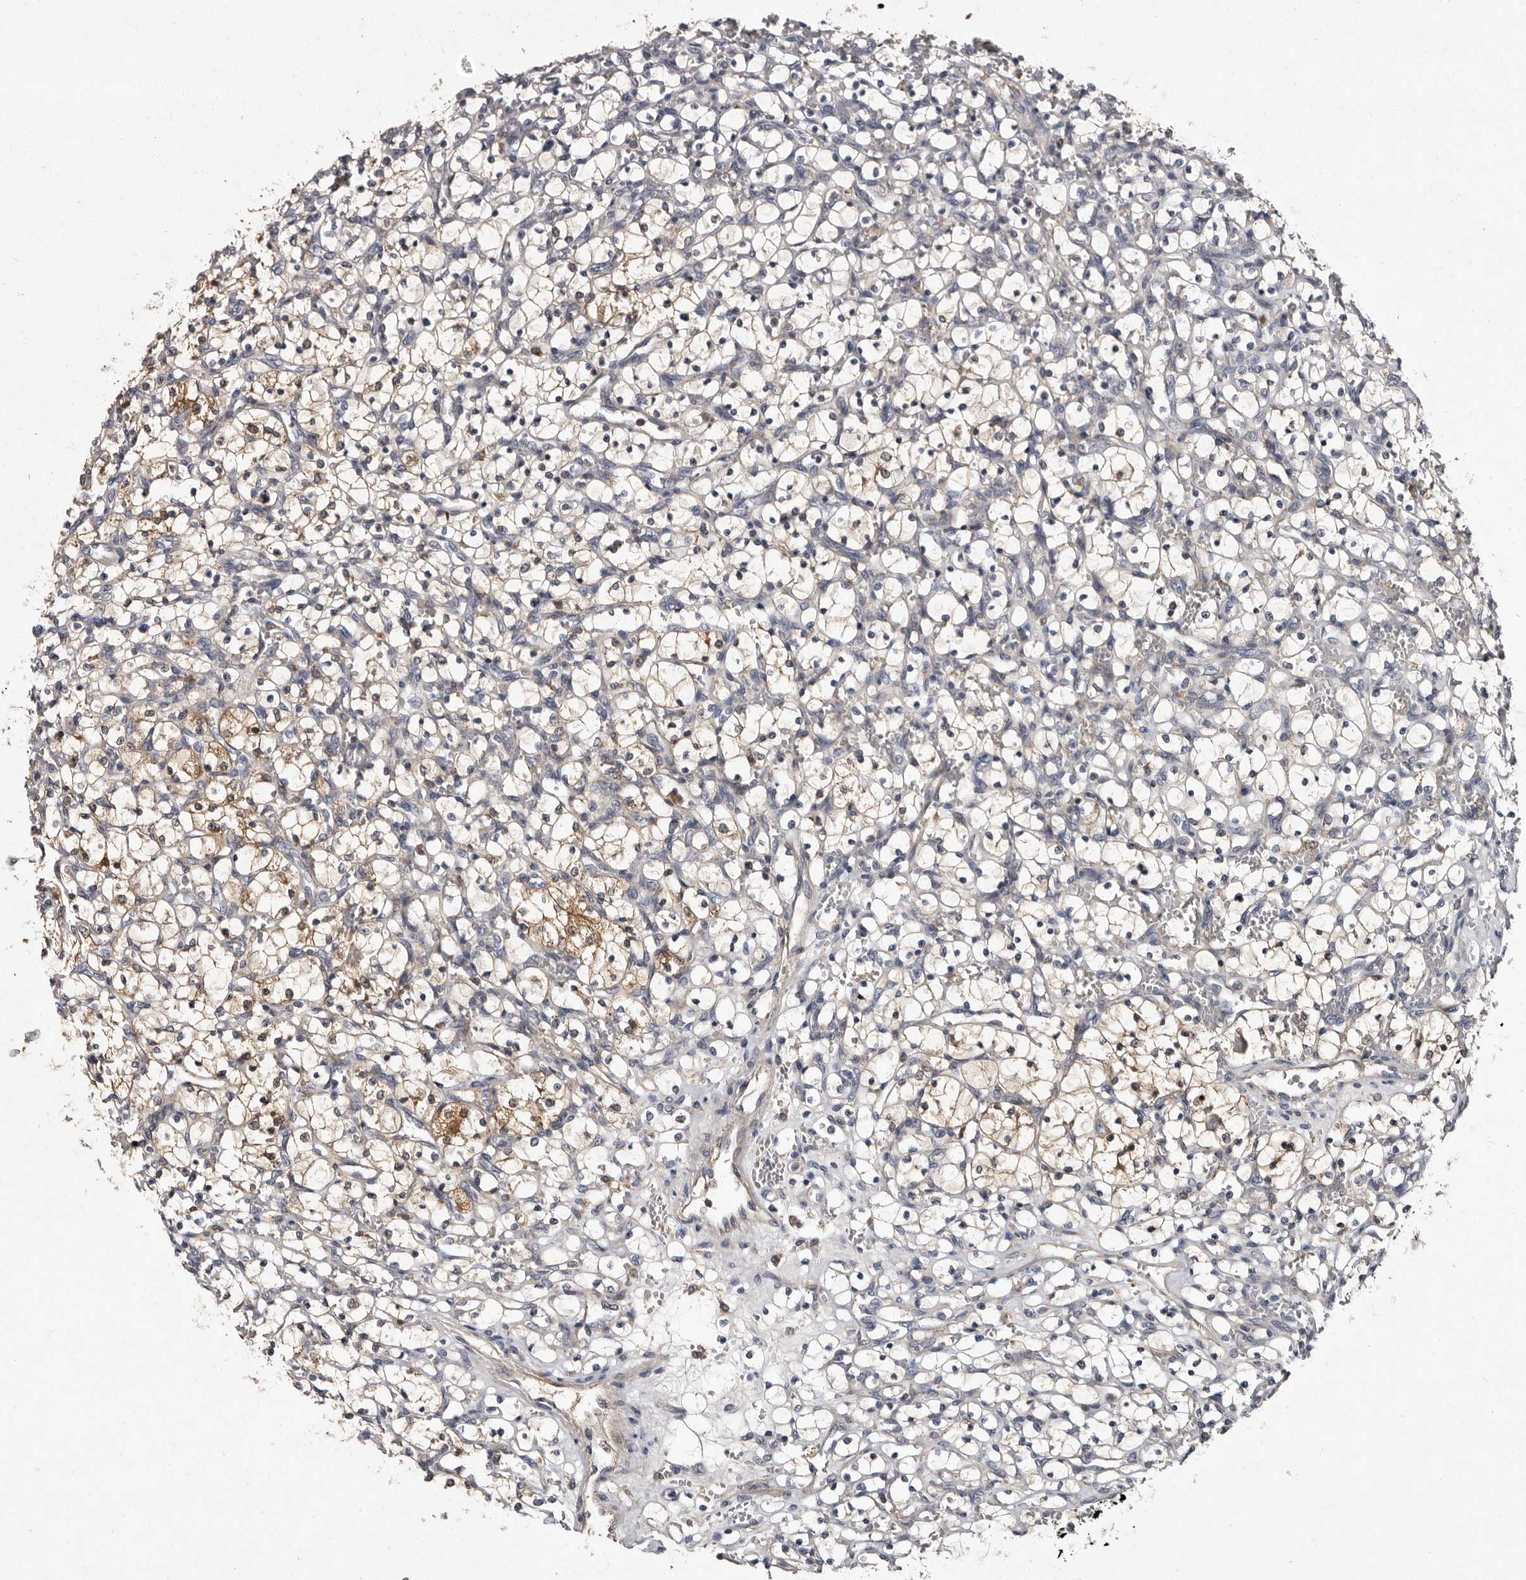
{"staining": {"intensity": "moderate", "quantity": "25%-75%", "location": "cytoplasmic/membranous"}, "tissue": "renal cancer", "cell_type": "Tumor cells", "image_type": "cancer", "snomed": [{"axis": "morphology", "description": "Adenocarcinoma, NOS"}, {"axis": "topography", "description": "Kidney"}], "caption": "A brown stain shows moderate cytoplasmic/membranous staining of a protein in renal cancer (adenocarcinoma) tumor cells. (DAB (3,3'-diaminobenzidine) IHC with brightfield microscopy, high magnification).", "gene": "DNPH1", "patient": {"sex": "female", "age": 69}}